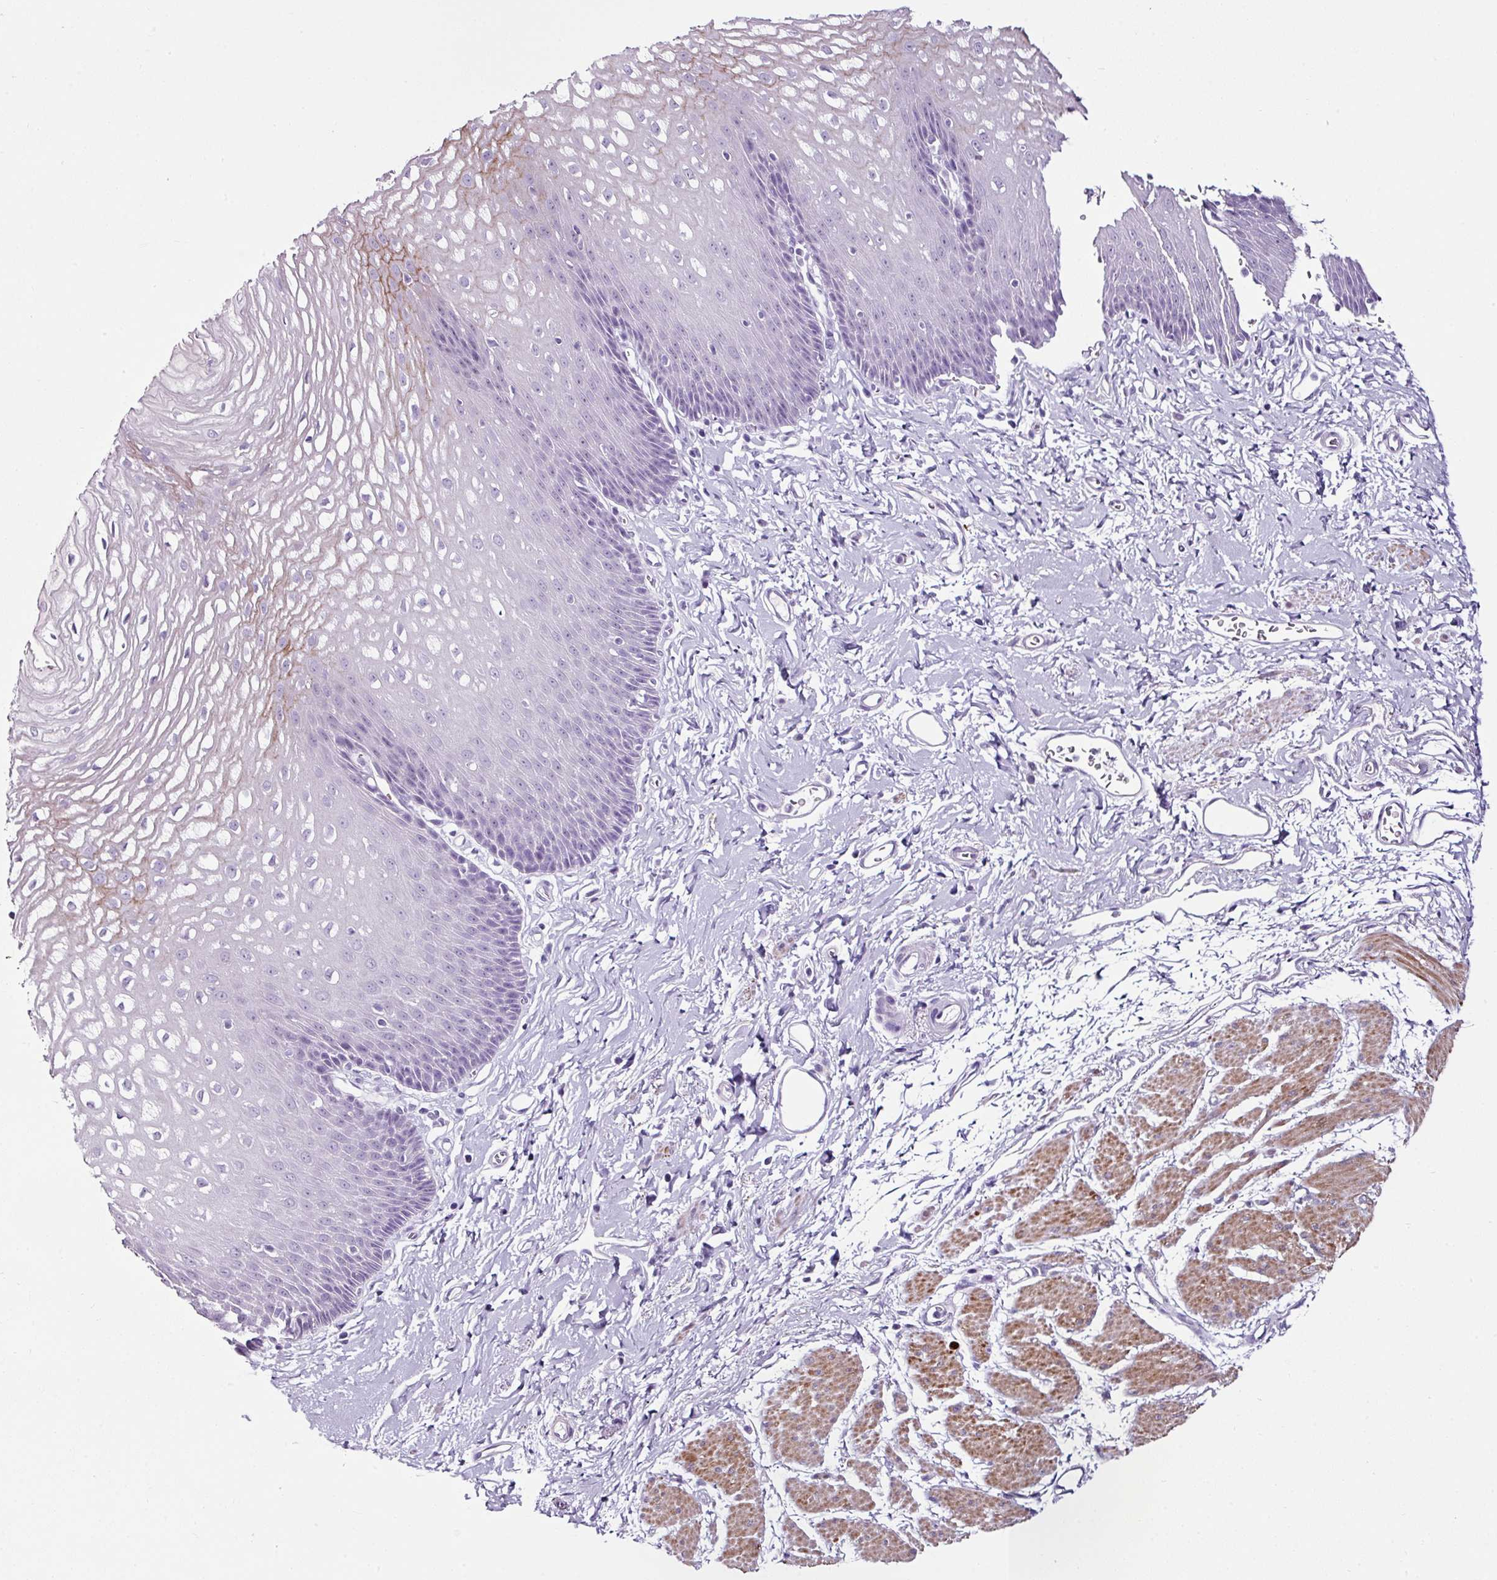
{"staining": {"intensity": "moderate", "quantity": "<25%", "location": "cytoplasmic/membranous"}, "tissue": "esophagus", "cell_type": "Squamous epithelial cells", "image_type": "normal", "snomed": [{"axis": "morphology", "description": "Normal tissue, NOS"}, {"axis": "topography", "description": "Esophagus"}], "caption": "A high-resolution histopathology image shows immunohistochemistry staining of normal esophagus, which shows moderate cytoplasmic/membranous expression in approximately <25% of squamous epithelial cells. The staining was performed using DAB (3,3'-diaminobenzidine) to visualize the protein expression in brown, while the nuclei were stained in blue with hematoxylin (Magnification: 20x).", "gene": "TRA2A", "patient": {"sex": "male", "age": 70}}